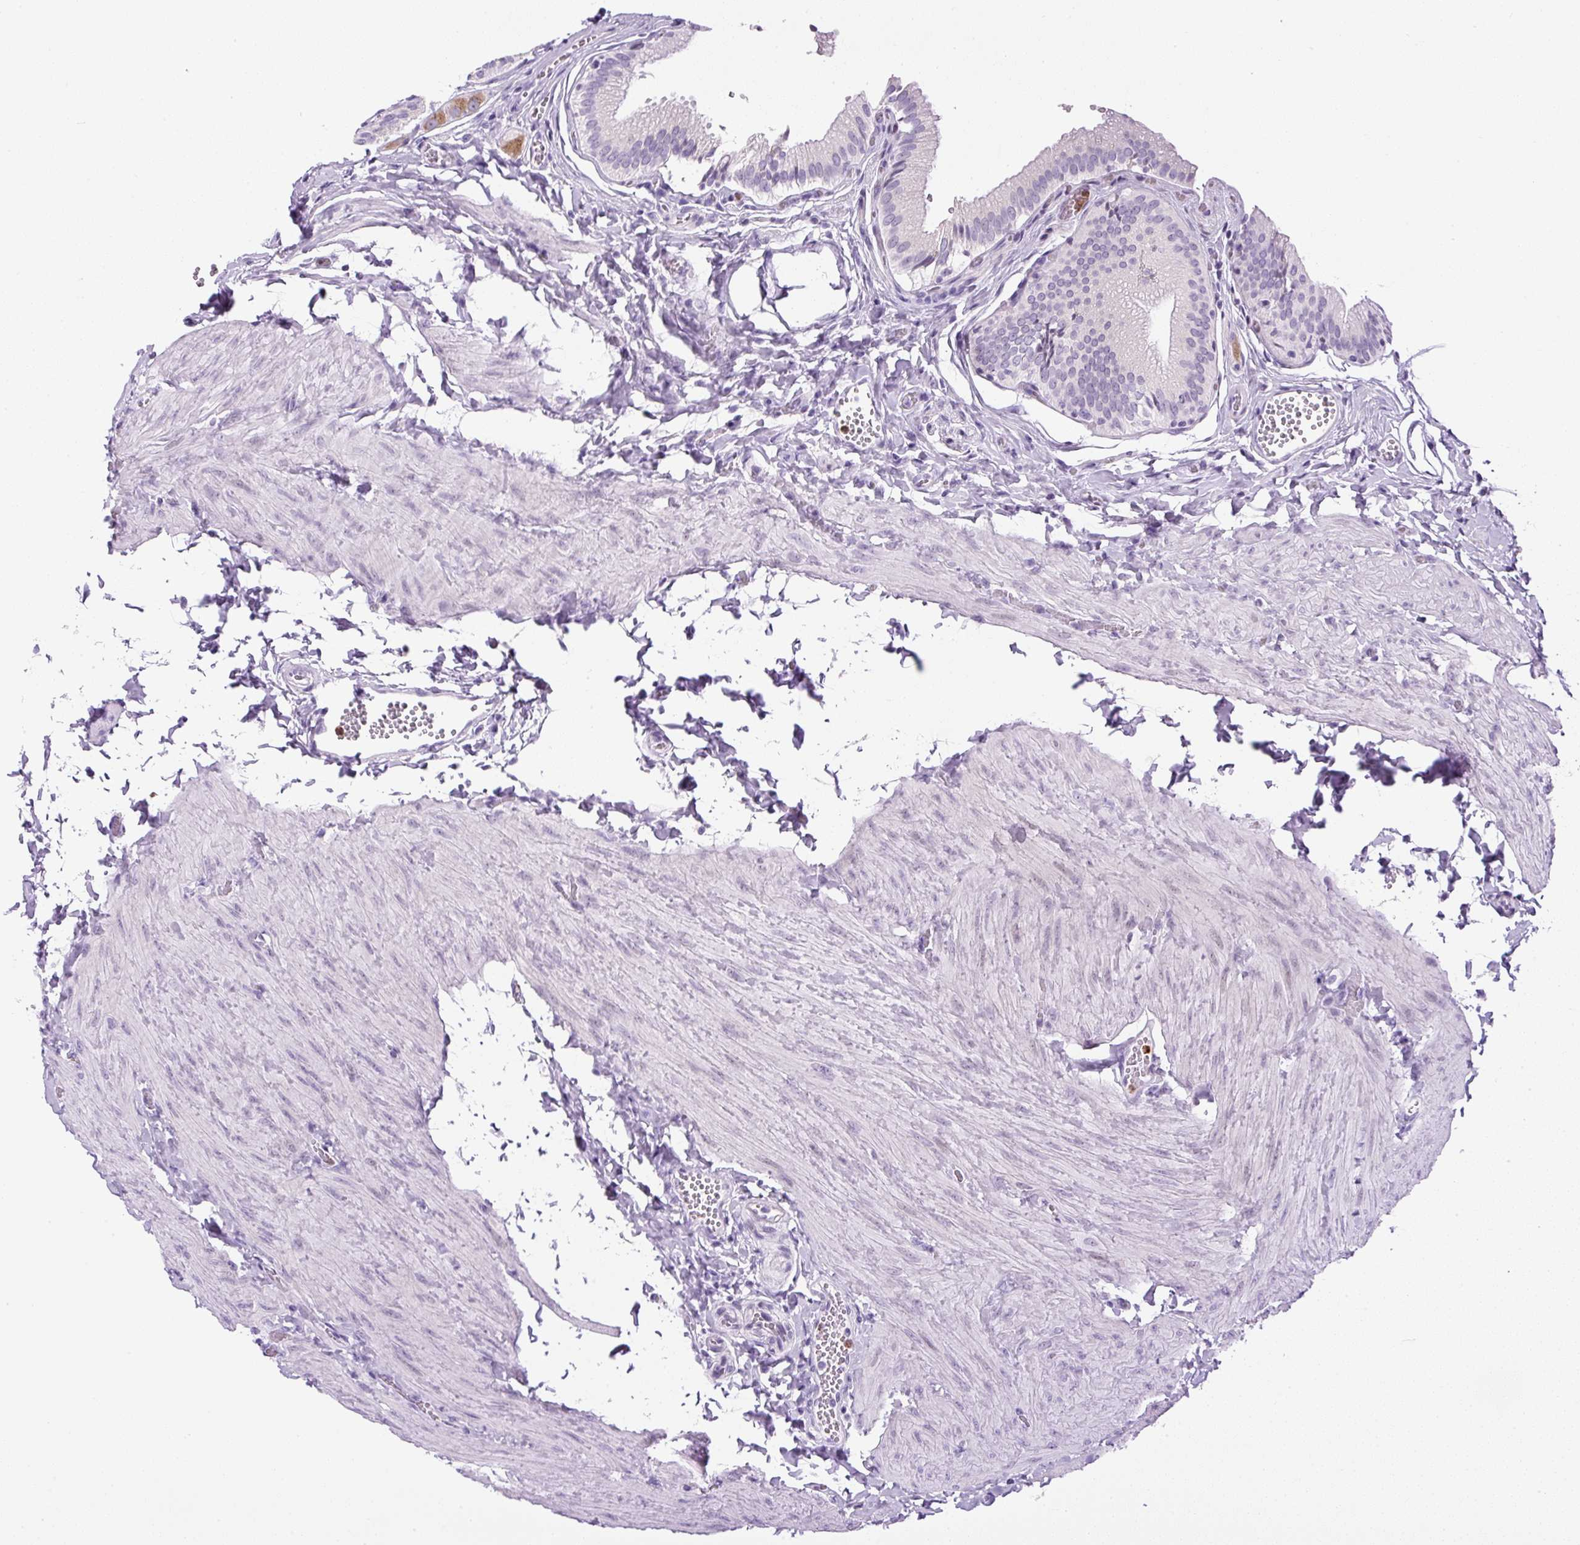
{"staining": {"intensity": "negative", "quantity": "none", "location": "none"}, "tissue": "gallbladder", "cell_type": "Glandular cells", "image_type": "normal", "snomed": [{"axis": "morphology", "description": "Normal tissue, NOS"}, {"axis": "topography", "description": "Gallbladder"}, {"axis": "topography", "description": "Peripheral nerve tissue"}], "caption": "A high-resolution image shows immunohistochemistry (IHC) staining of normal gallbladder, which demonstrates no significant expression in glandular cells. (DAB immunohistochemistry, high magnification).", "gene": "RHBDD2", "patient": {"sex": "male", "age": 17}}